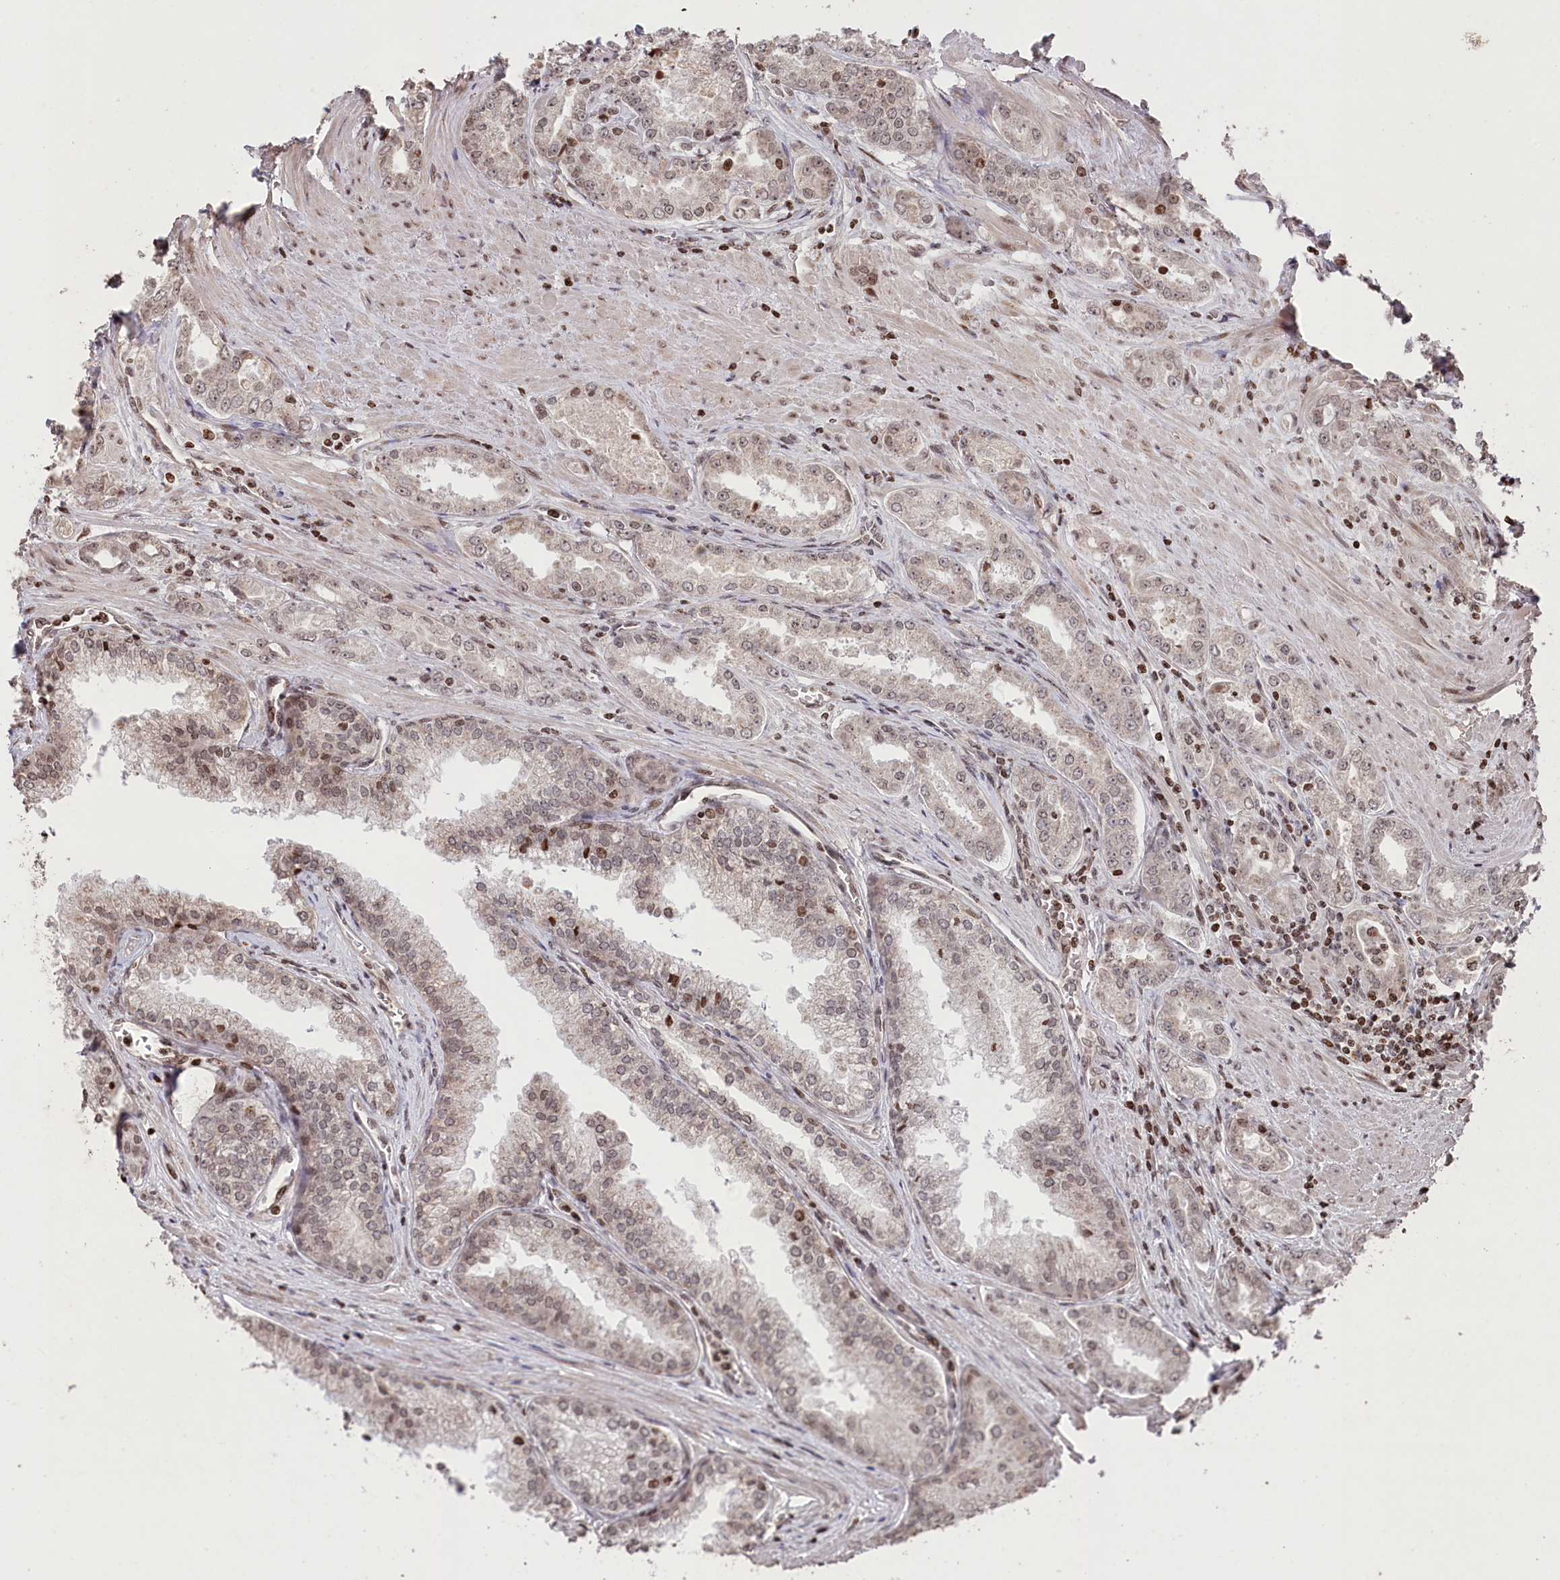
{"staining": {"intensity": "moderate", "quantity": "<25%", "location": "nuclear"}, "tissue": "prostate cancer", "cell_type": "Tumor cells", "image_type": "cancer", "snomed": [{"axis": "morphology", "description": "Adenocarcinoma, High grade"}, {"axis": "topography", "description": "Prostate"}], "caption": "Protein expression analysis of prostate cancer (high-grade adenocarcinoma) displays moderate nuclear staining in approximately <25% of tumor cells.", "gene": "CCSER2", "patient": {"sex": "male", "age": 72}}